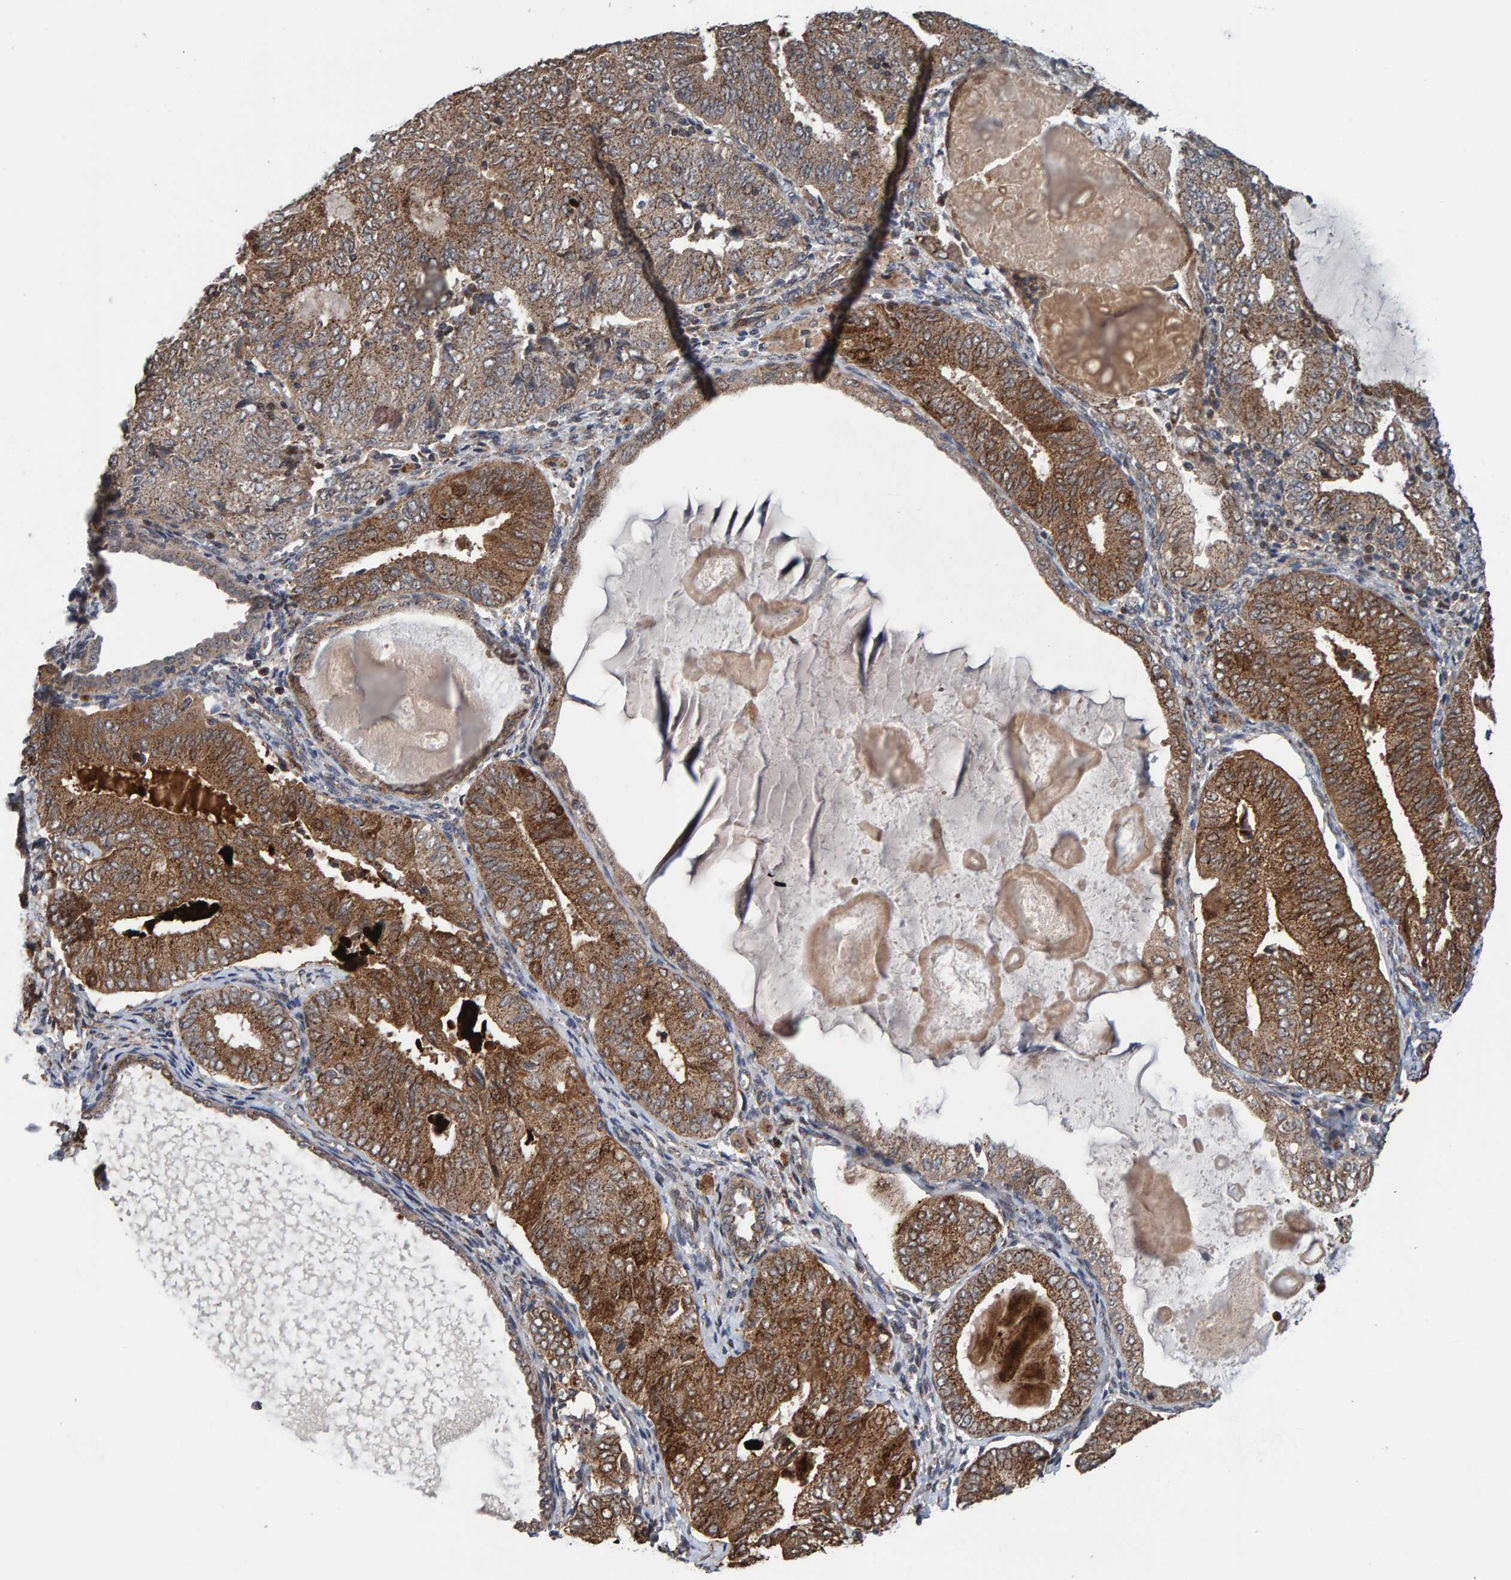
{"staining": {"intensity": "moderate", "quantity": ">75%", "location": "cytoplasmic/membranous"}, "tissue": "endometrial cancer", "cell_type": "Tumor cells", "image_type": "cancer", "snomed": [{"axis": "morphology", "description": "Adenocarcinoma, NOS"}, {"axis": "topography", "description": "Endometrium"}], "caption": "DAB (3,3'-diaminobenzidine) immunohistochemical staining of endometrial cancer (adenocarcinoma) reveals moderate cytoplasmic/membranous protein positivity in about >75% of tumor cells. (Brightfield microscopy of DAB IHC at high magnification).", "gene": "CCDC25", "patient": {"sex": "female", "age": 81}}